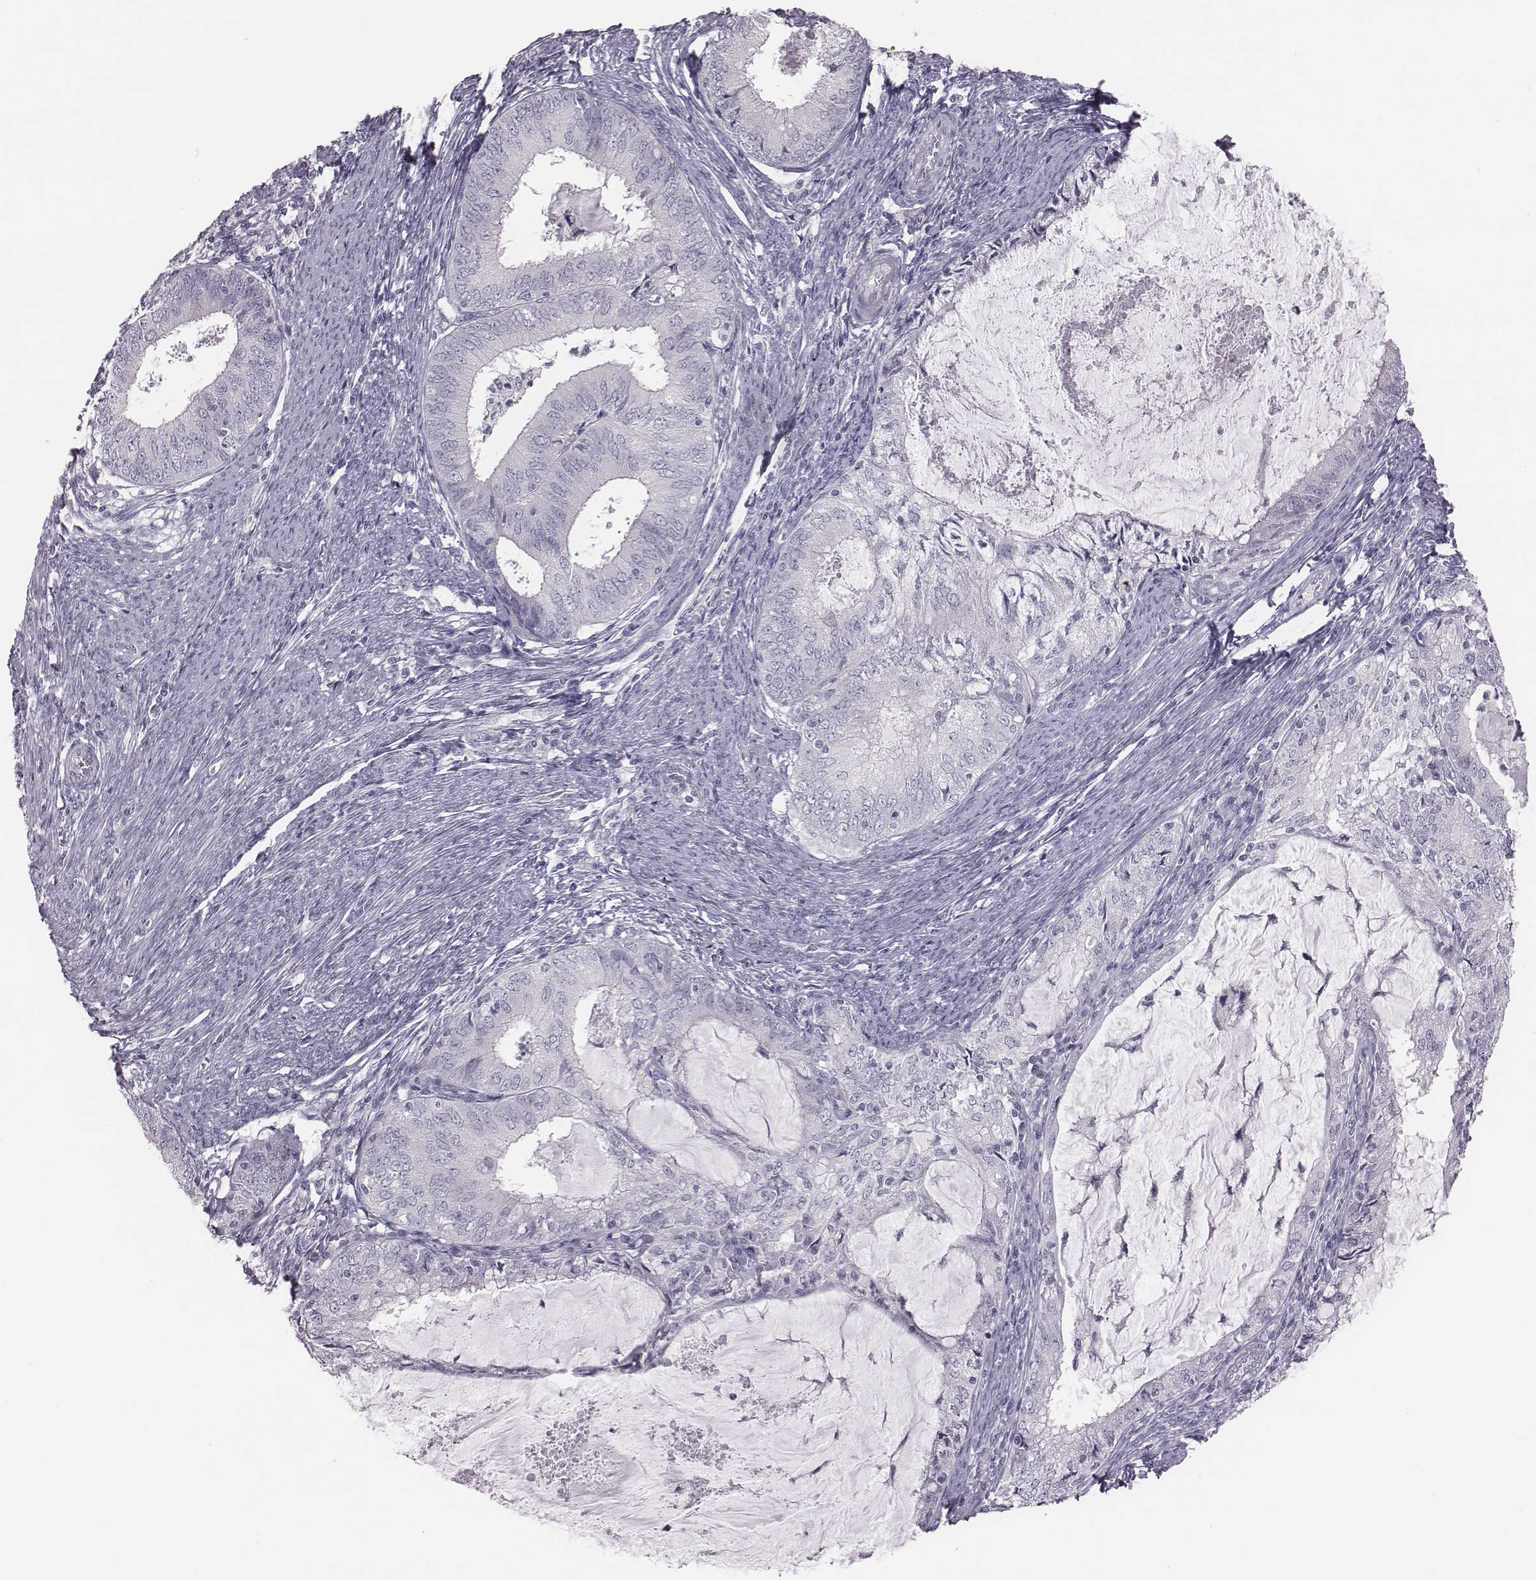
{"staining": {"intensity": "negative", "quantity": "none", "location": "none"}, "tissue": "endometrial cancer", "cell_type": "Tumor cells", "image_type": "cancer", "snomed": [{"axis": "morphology", "description": "Adenocarcinoma, NOS"}, {"axis": "topography", "description": "Endometrium"}], "caption": "There is no significant positivity in tumor cells of endometrial cancer (adenocarcinoma). The staining is performed using DAB (3,3'-diaminobenzidine) brown chromogen with nuclei counter-stained in using hematoxylin.", "gene": "C6orf58", "patient": {"sex": "female", "age": 57}}